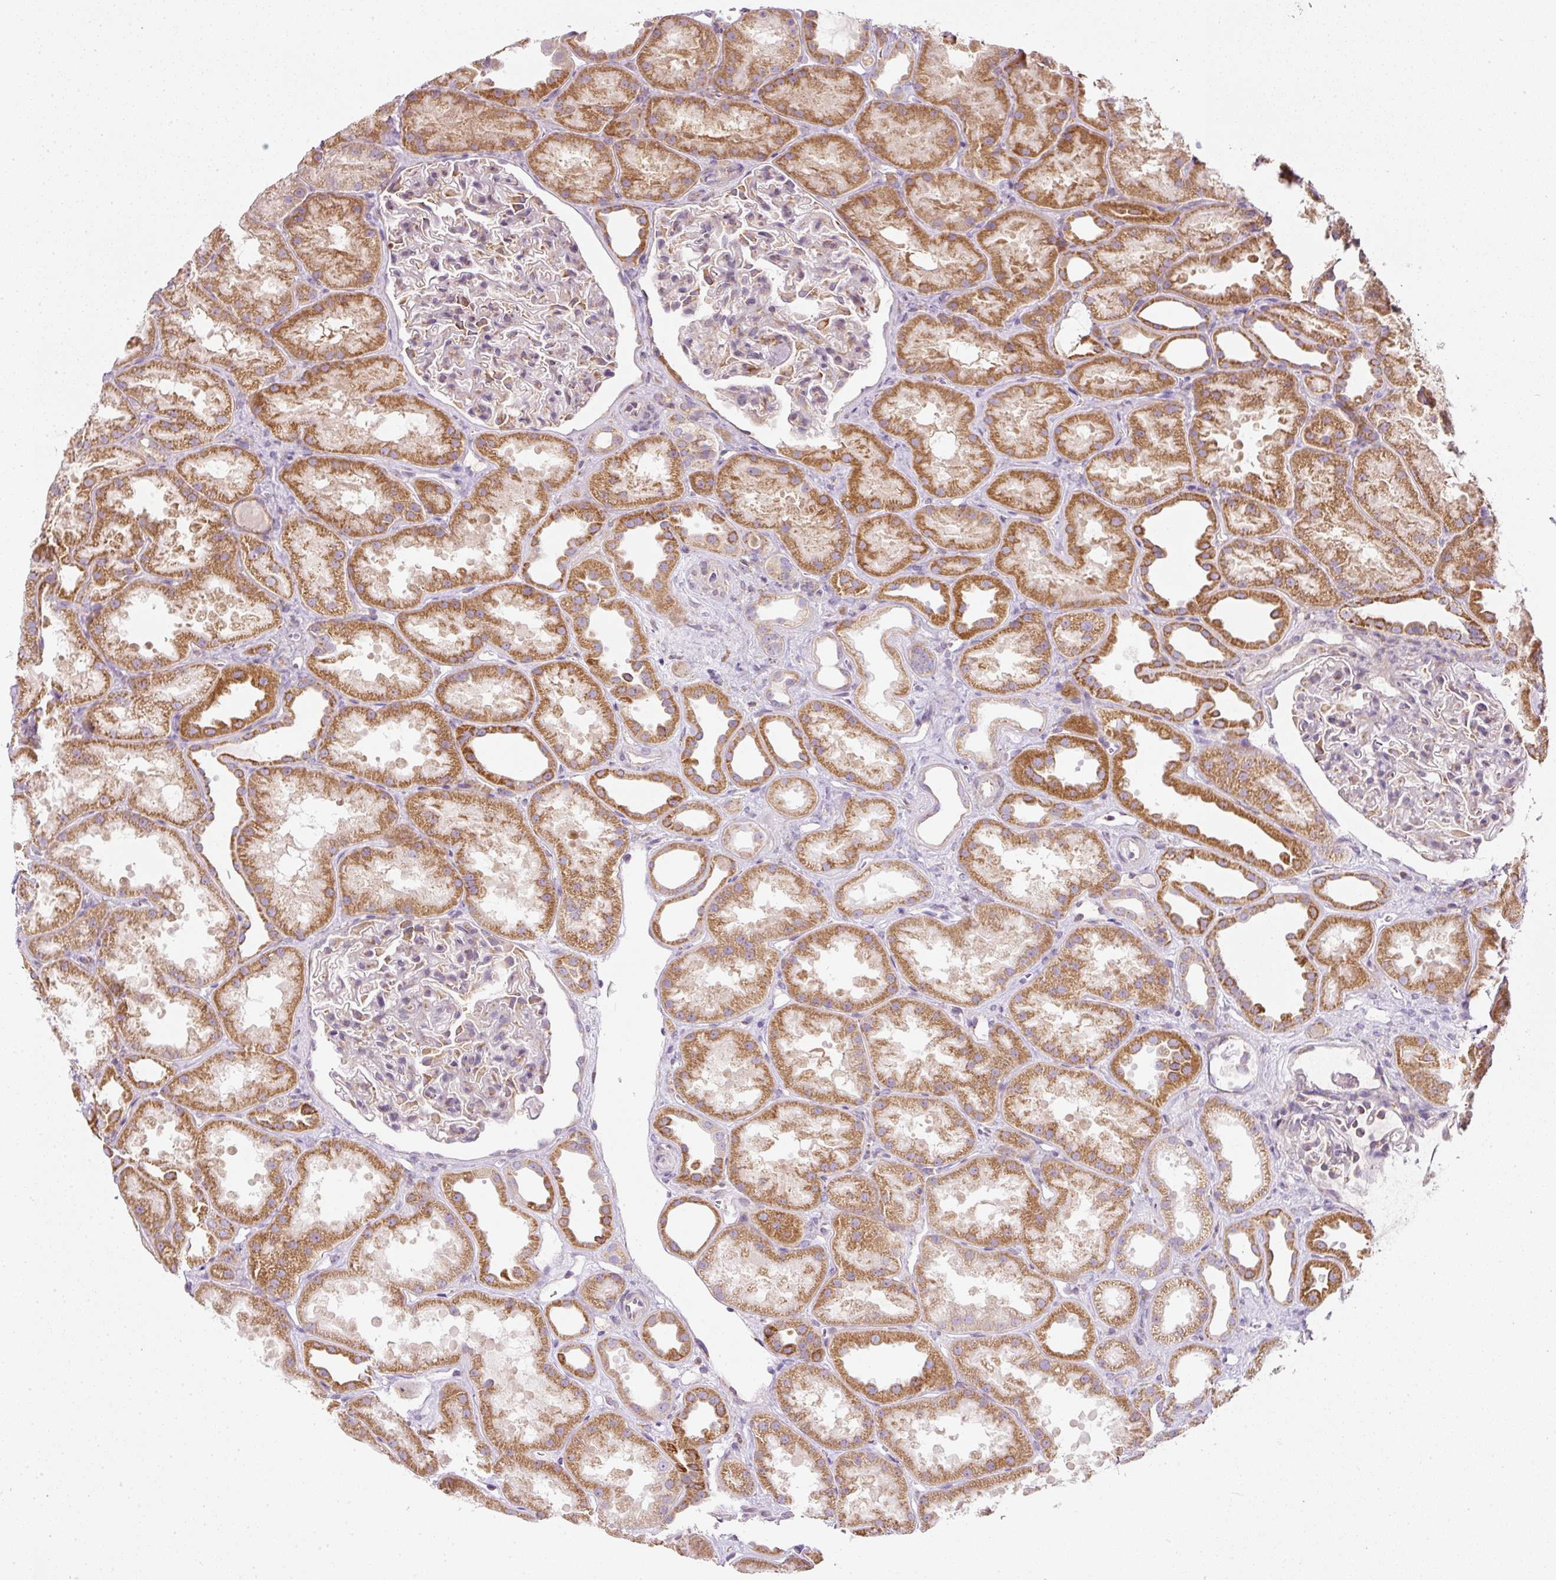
{"staining": {"intensity": "negative", "quantity": "none", "location": "none"}, "tissue": "kidney", "cell_type": "Cells in glomeruli", "image_type": "normal", "snomed": [{"axis": "morphology", "description": "Normal tissue, NOS"}, {"axis": "topography", "description": "Kidney"}], "caption": "Immunohistochemistry micrograph of unremarkable kidney: kidney stained with DAB (3,3'-diaminobenzidine) demonstrates no significant protein staining in cells in glomeruli.", "gene": "MORN4", "patient": {"sex": "male", "age": 61}}